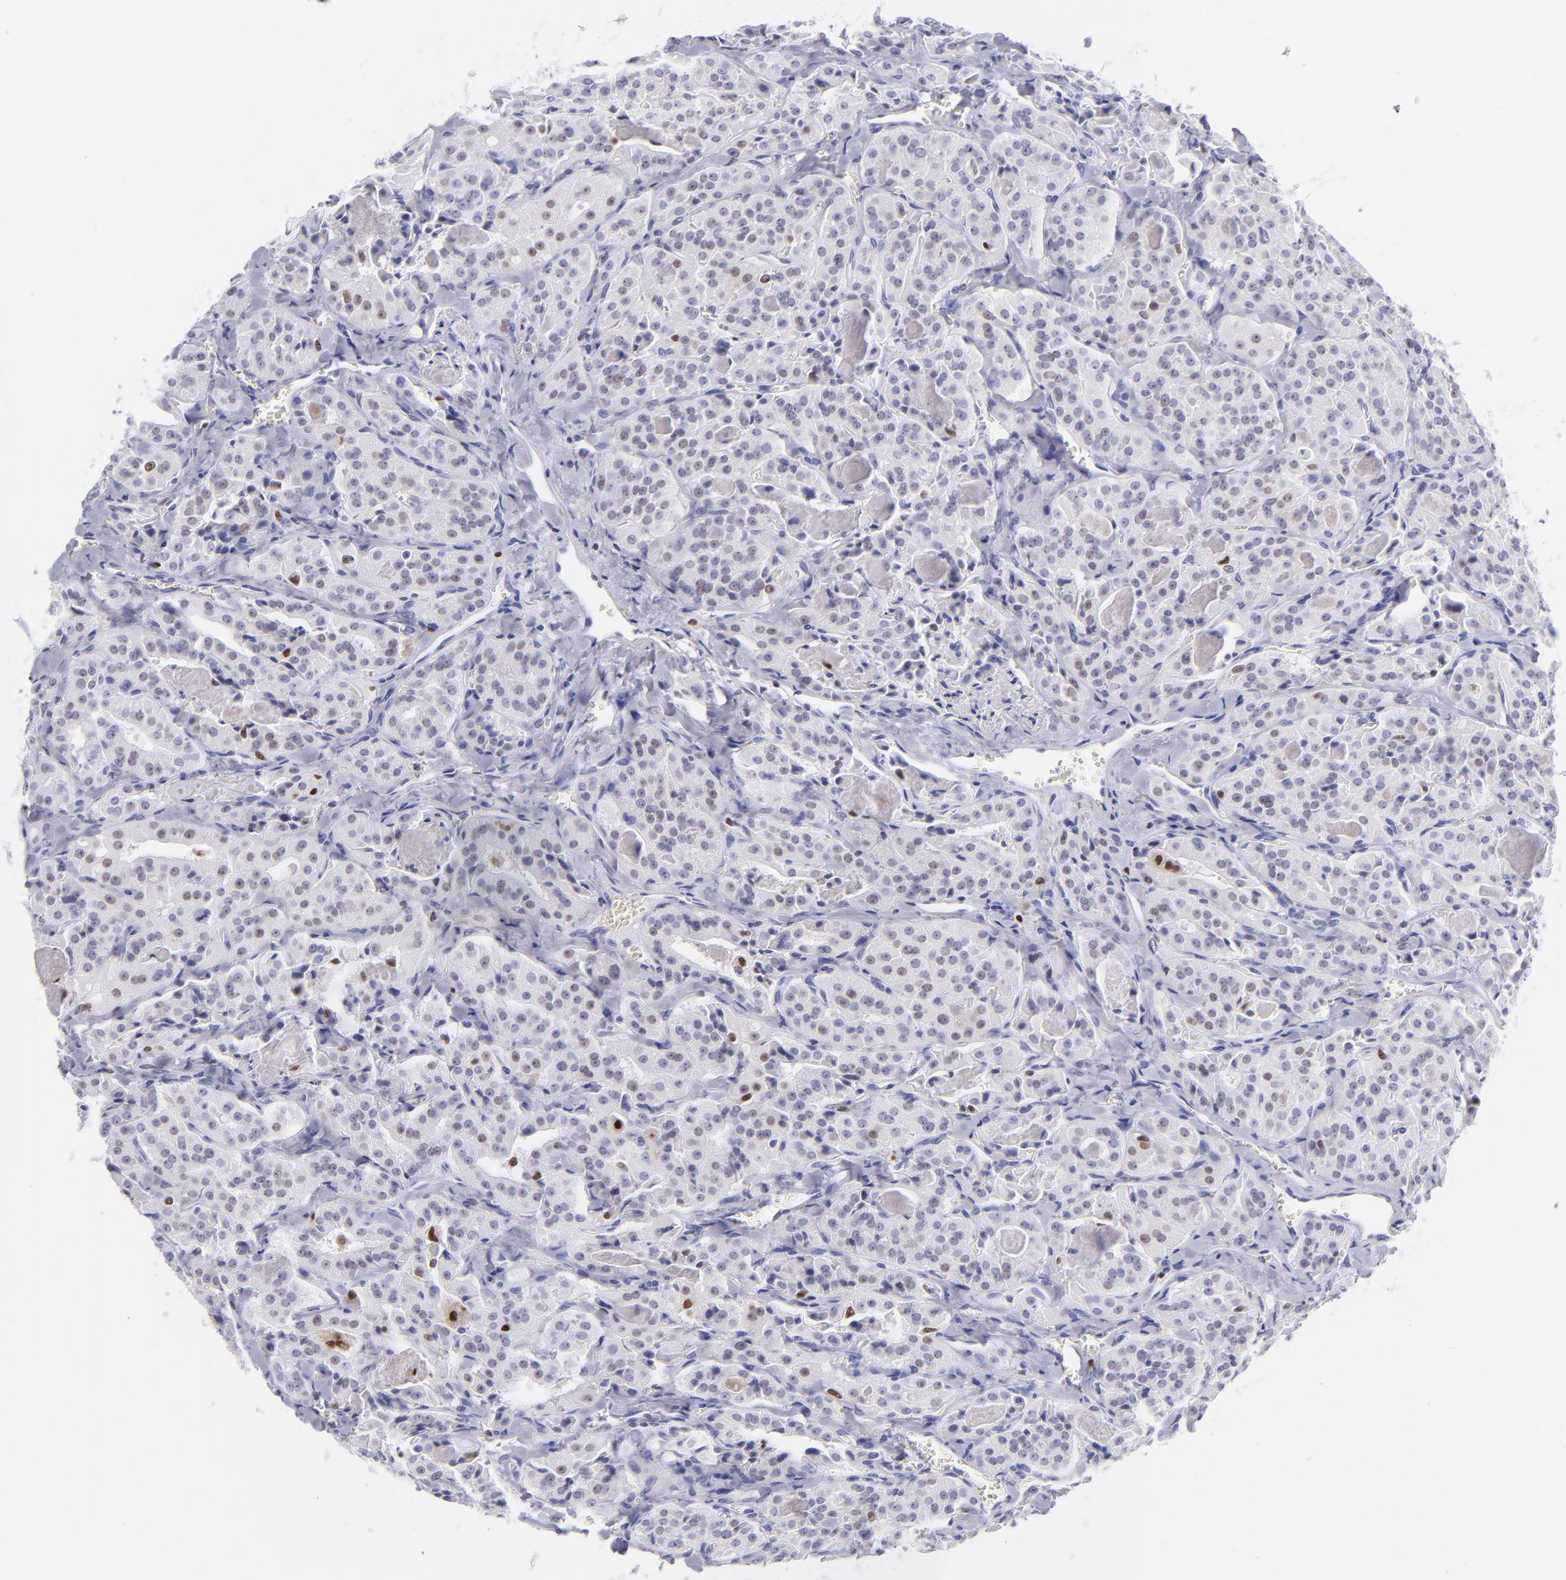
{"staining": {"intensity": "moderate", "quantity": "<25%", "location": "nuclear"}, "tissue": "thyroid cancer", "cell_type": "Tumor cells", "image_type": "cancer", "snomed": [{"axis": "morphology", "description": "Carcinoma, NOS"}, {"axis": "topography", "description": "Thyroid gland"}], "caption": "A brown stain labels moderate nuclear staining of a protein in carcinoma (thyroid) tumor cells.", "gene": "MITF", "patient": {"sex": "male", "age": 76}}